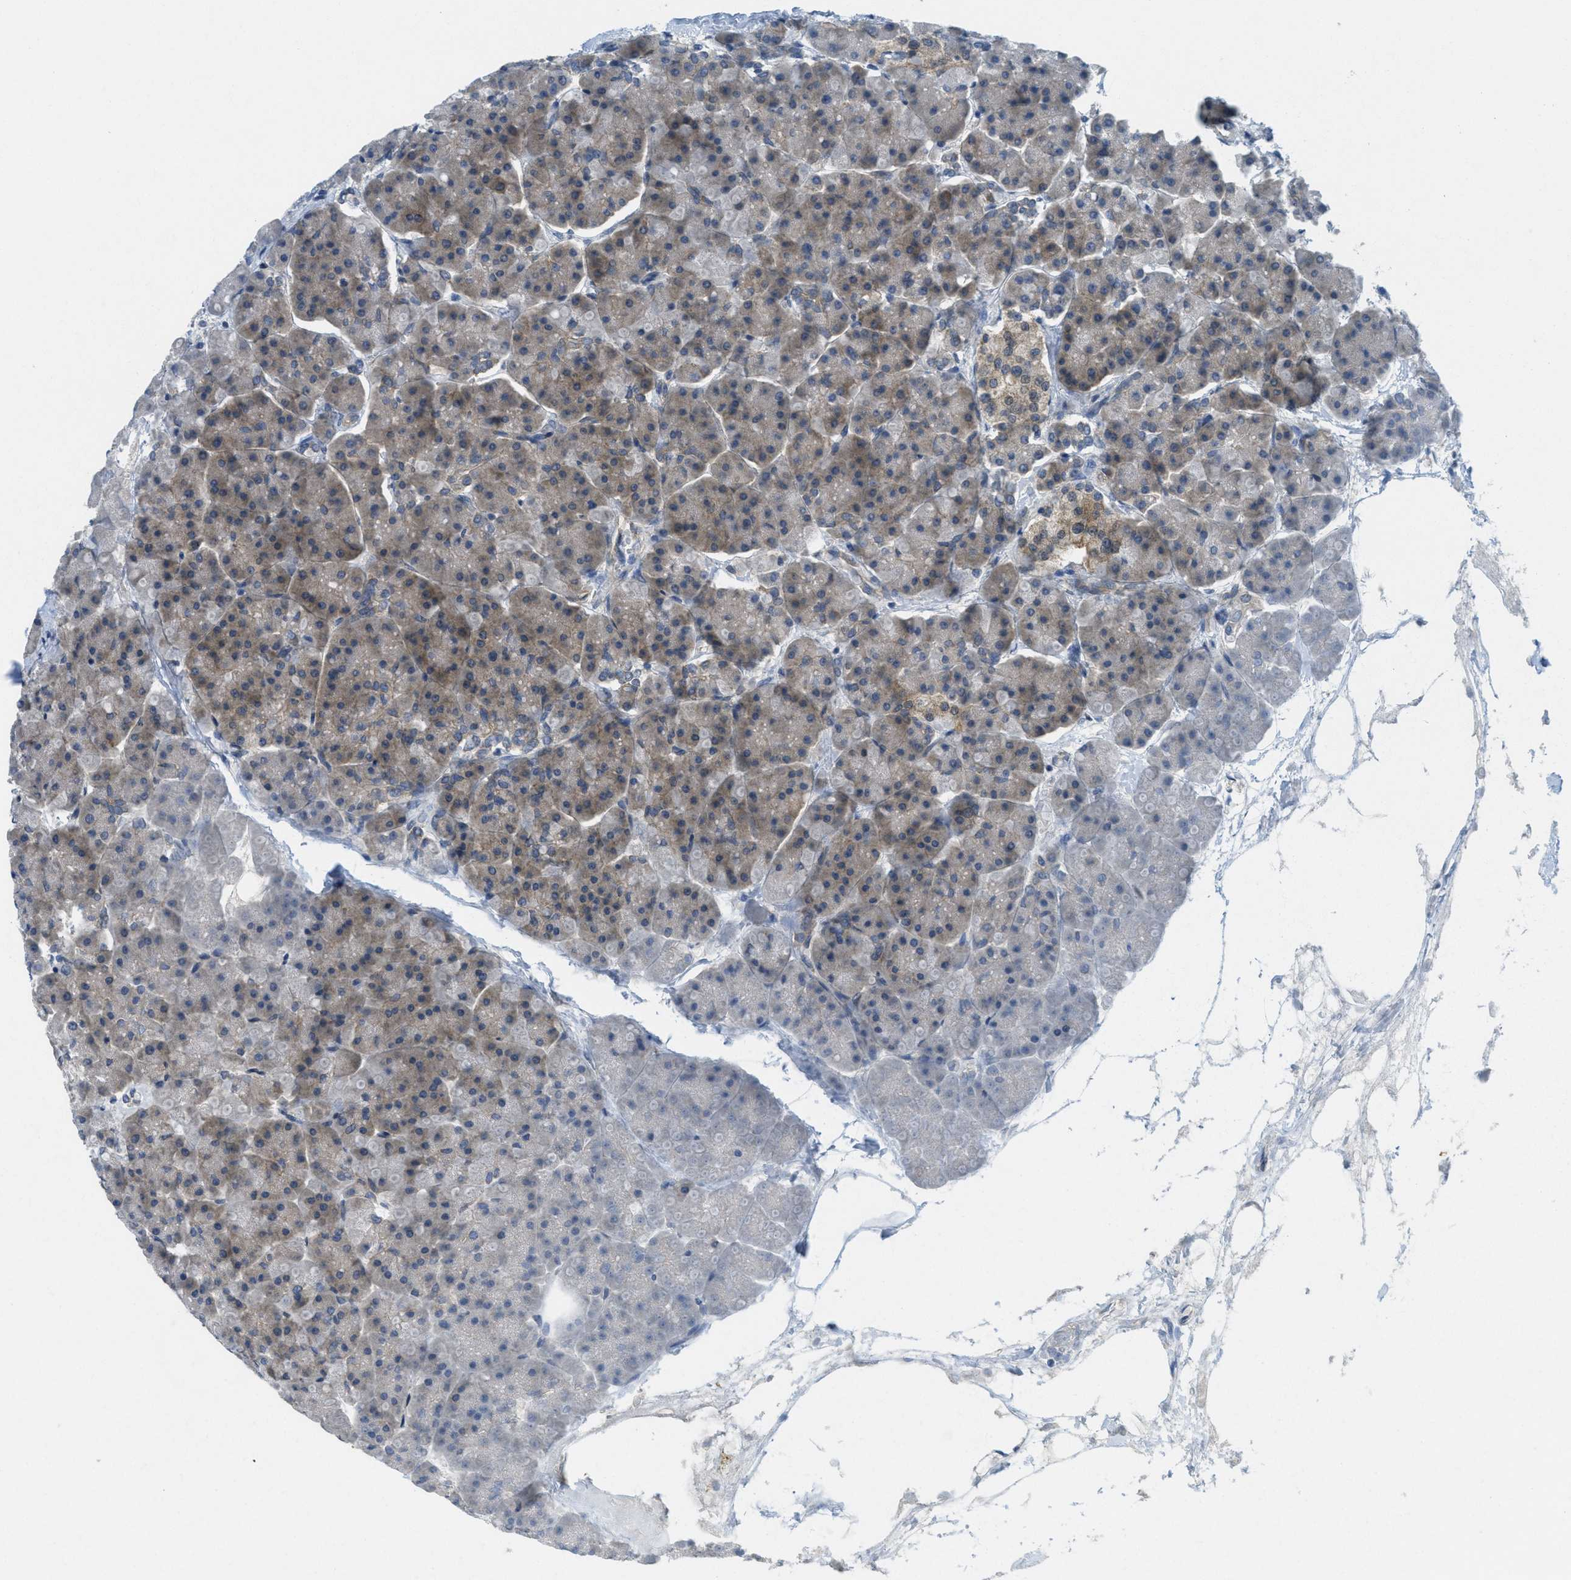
{"staining": {"intensity": "weak", "quantity": ">75%", "location": "cytoplasmic/membranous"}, "tissue": "pancreas", "cell_type": "Exocrine glandular cells", "image_type": "normal", "snomed": [{"axis": "morphology", "description": "Normal tissue, NOS"}, {"axis": "topography", "description": "Pancreas"}], "caption": "Immunohistochemical staining of benign human pancreas shows low levels of weak cytoplasmic/membranous positivity in about >75% of exocrine glandular cells. The protein of interest is stained brown, and the nuclei are stained in blue (DAB (3,3'-diaminobenzidine) IHC with brightfield microscopy, high magnification).", "gene": "ZFYVE9", "patient": {"sex": "female", "age": 70}}